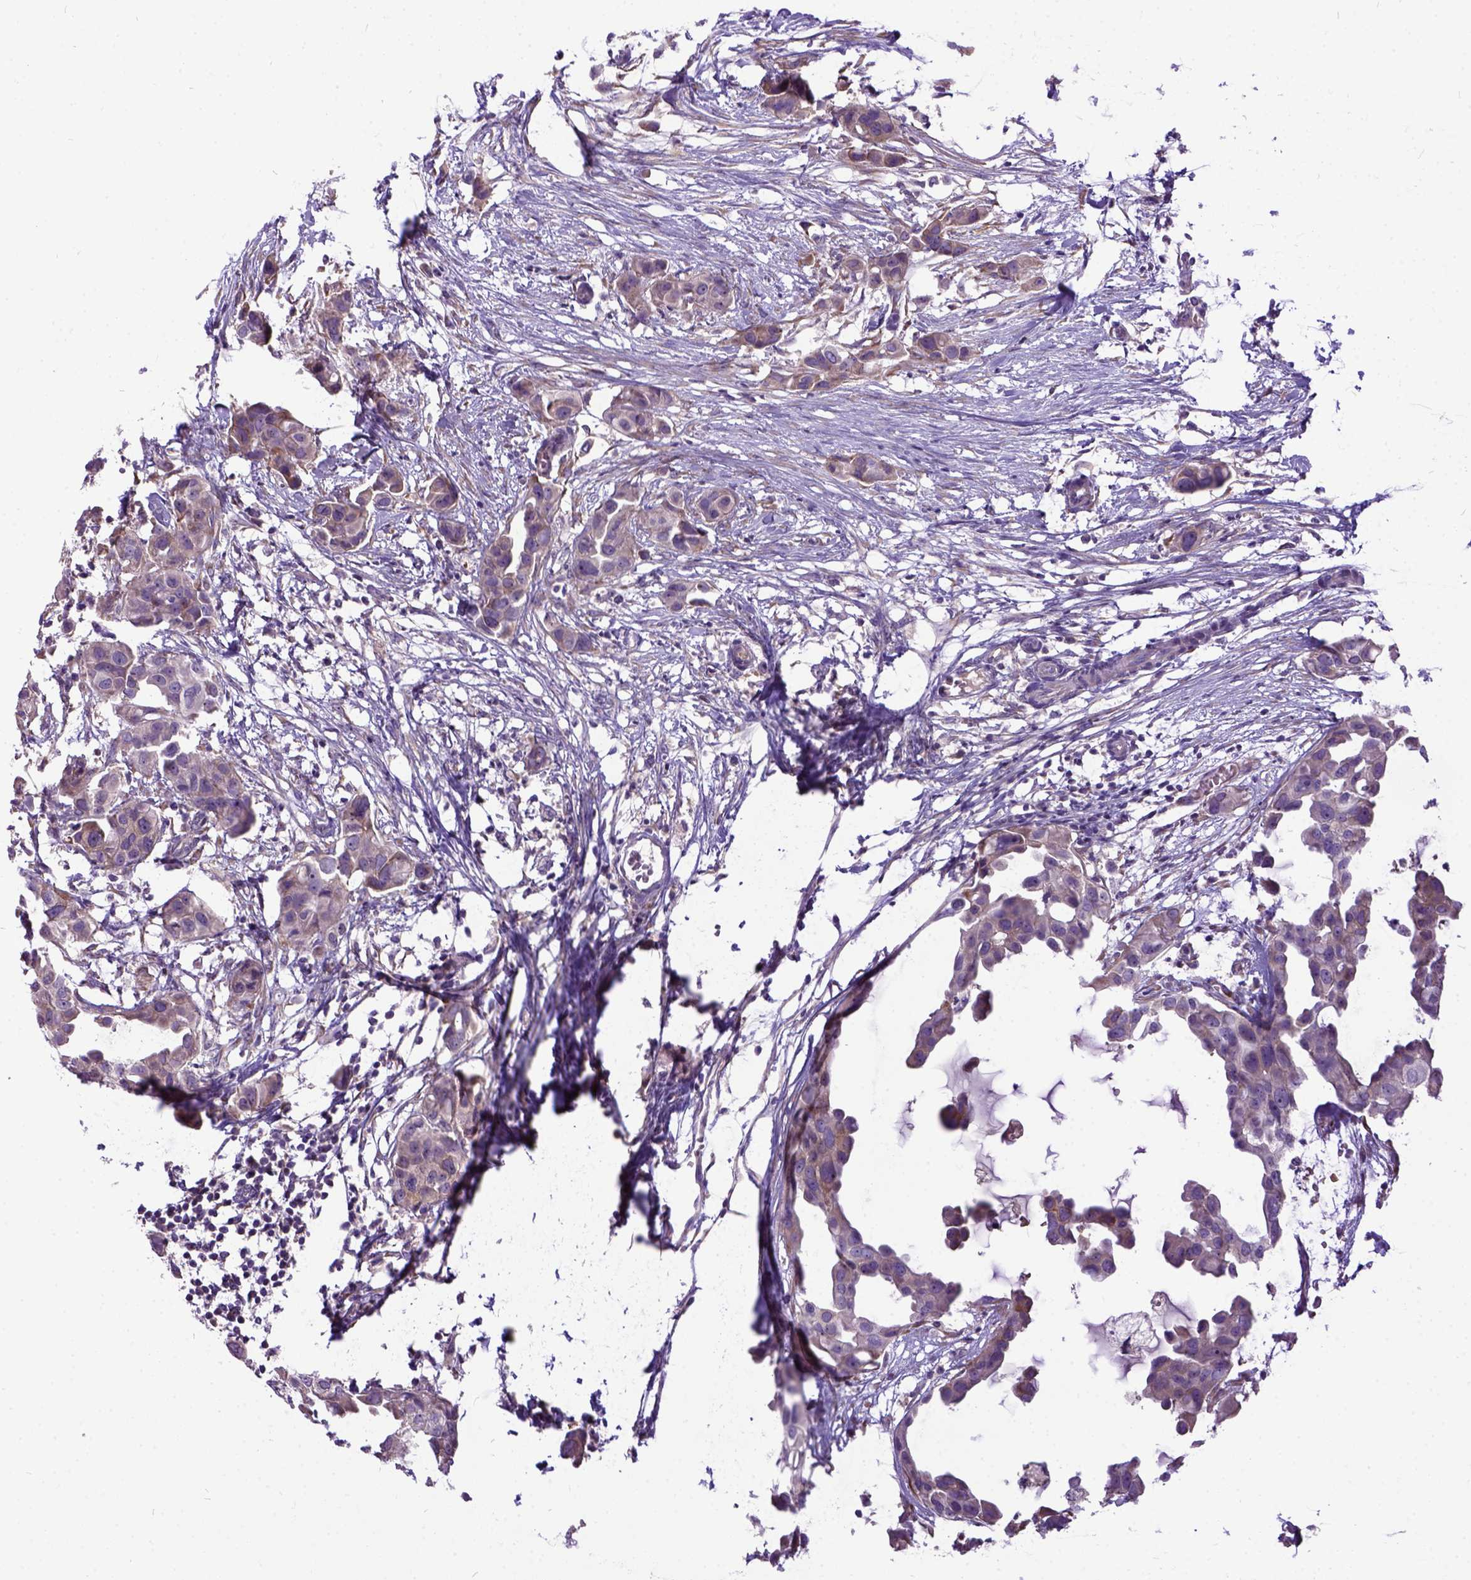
{"staining": {"intensity": "moderate", "quantity": "<25%", "location": "cytoplasmic/membranous"}, "tissue": "breast cancer", "cell_type": "Tumor cells", "image_type": "cancer", "snomed": [{"axis": "morphology", "description": "Duct carcinoma"}, {"axis": "topography", "description": "Breast"}], "caption": "Immunohistochemistry (IHC) micrograph of invasive ductal carcinoma (breast) stained for a protein (brown), which demonstrates low levels of moderate cytoplasmic/membranous positivity in approximately <25% of tumor cells.", "gene": "NEK5", "patient": {"sex": "female", "age": 38}}